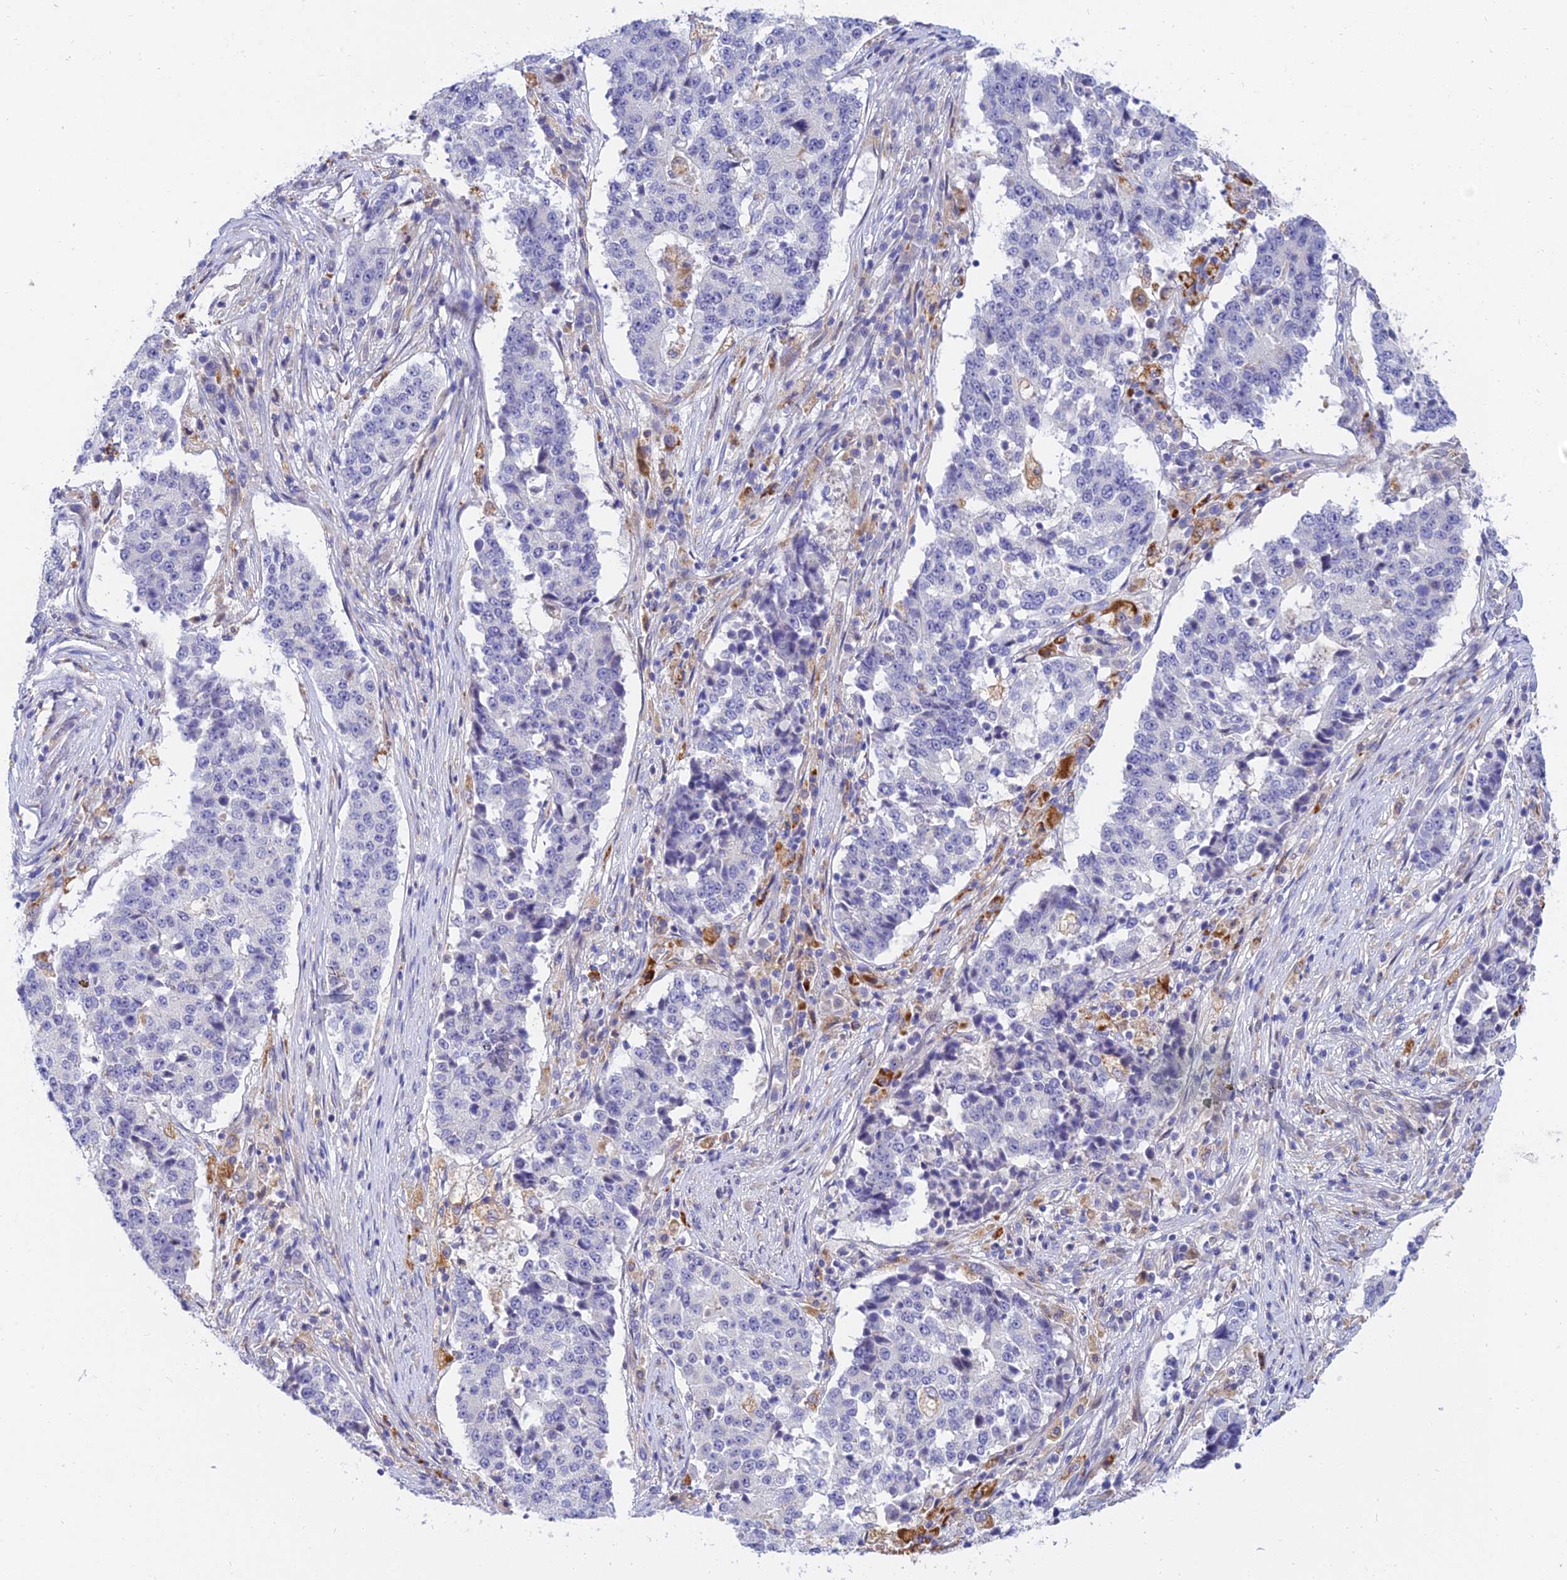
{"staining": {"intensity": "negative", "quantity": "none", "location": "none"}, "tissue": "stomach cancer", "cell_type": "Tumor cells", "image_type": "cancer", "snomed": [{"axis": "morphology", "description": "Adenocarcinoma, NOS"}, {"axis": "topography", "description": "Stomach"}], "caption": "DAB immunohistochemical staining of human stomach cancer displays no significant staining in tumor cells.", "gene": "ARL8B", "patient": {"sex": "male", "age": 59}}